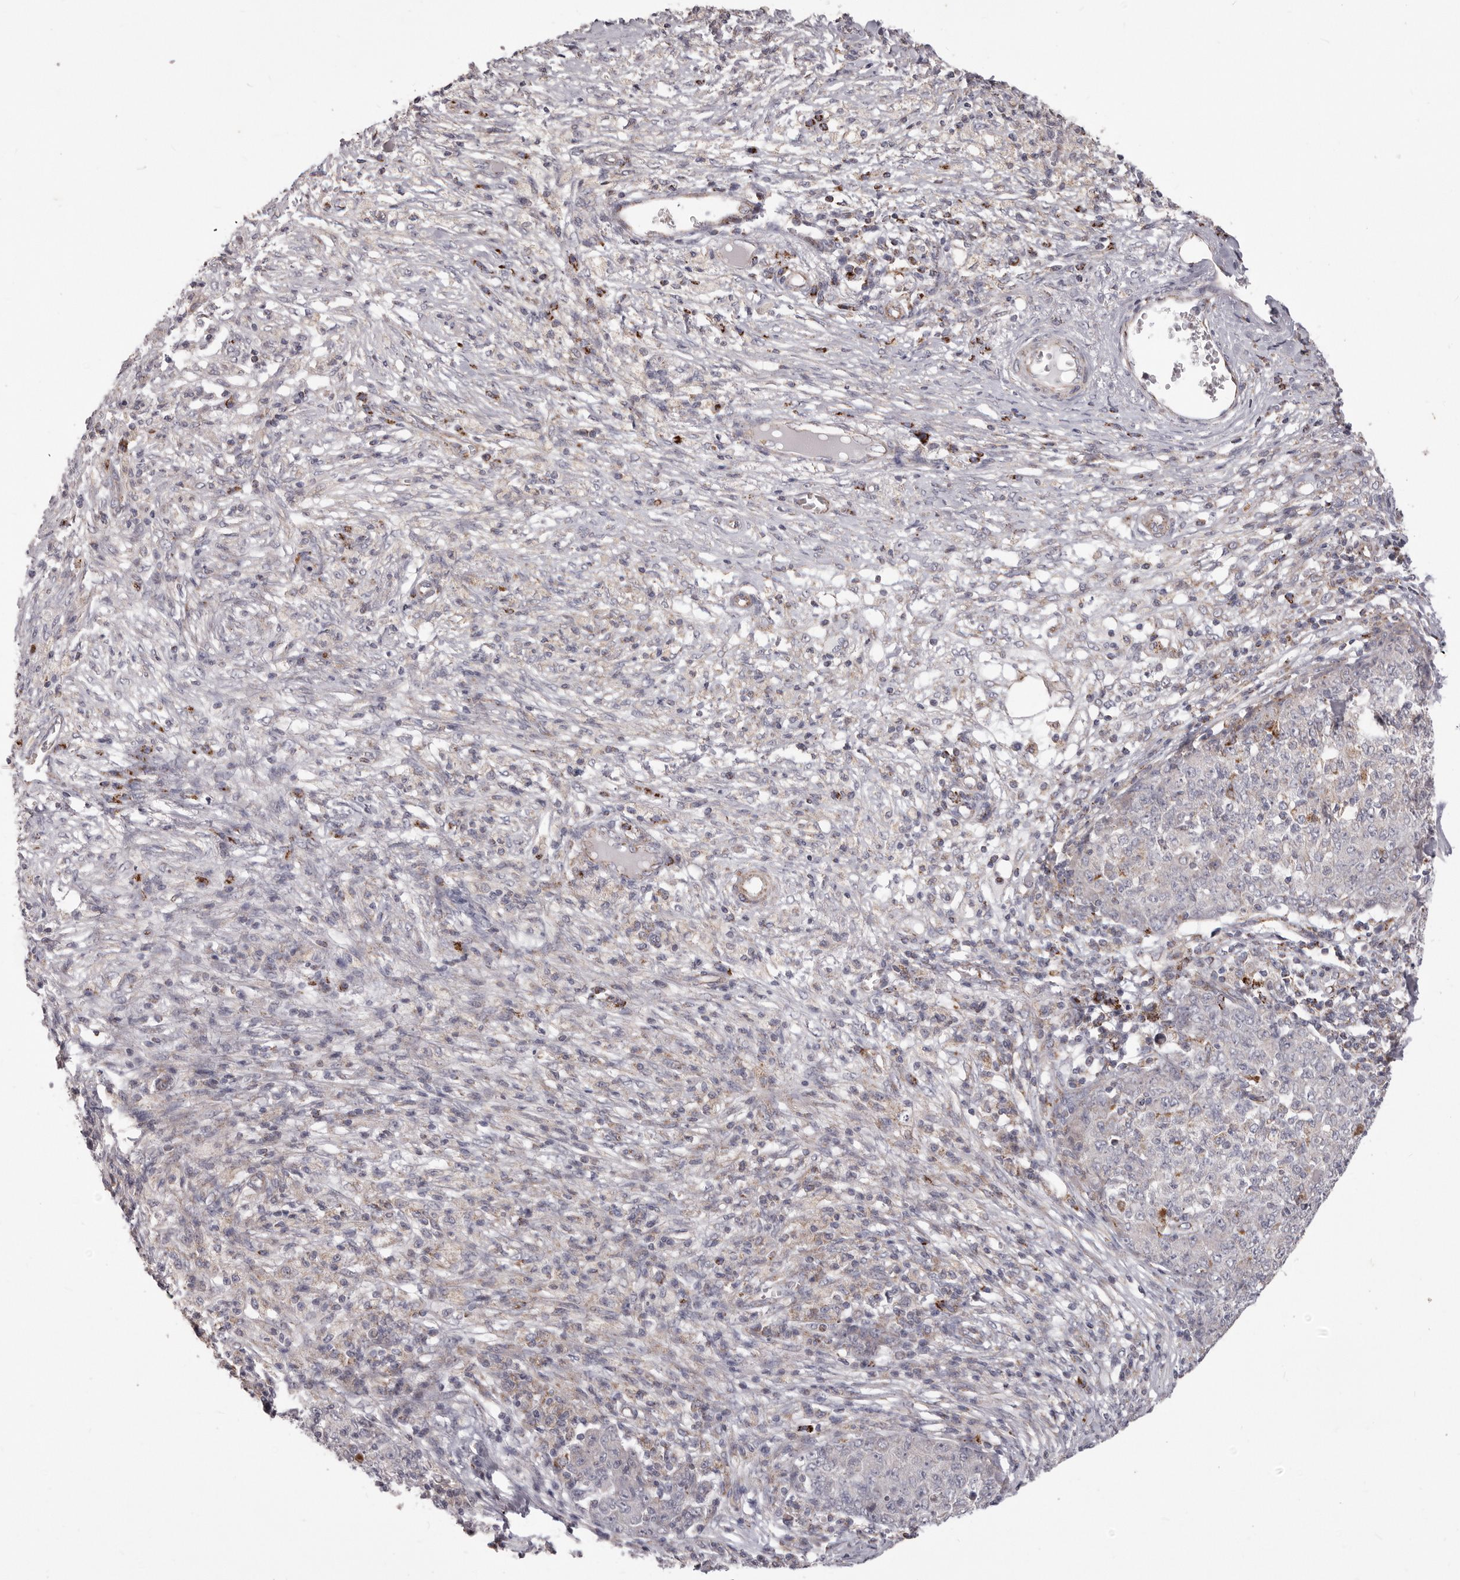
{"staining": {"intensity": "negative", "quantity": "none", "location": "none"}, "tissue": "ovarian cancer", "cell_type": "Tumor cells", "image_type": "cancer", "snomed": [{"axis": "morphology", "description": "Carcinoma, endometroid"}, {"axis": "topography", "description": "Ovary"}], "caption": "Ovarian cancer (endometroid carcinoma) stained for a protein using immunohistochemistry displays no positivity tumor cells.", "gene": "PRMT2", "patient": {"sex": "female", "age": 42}}